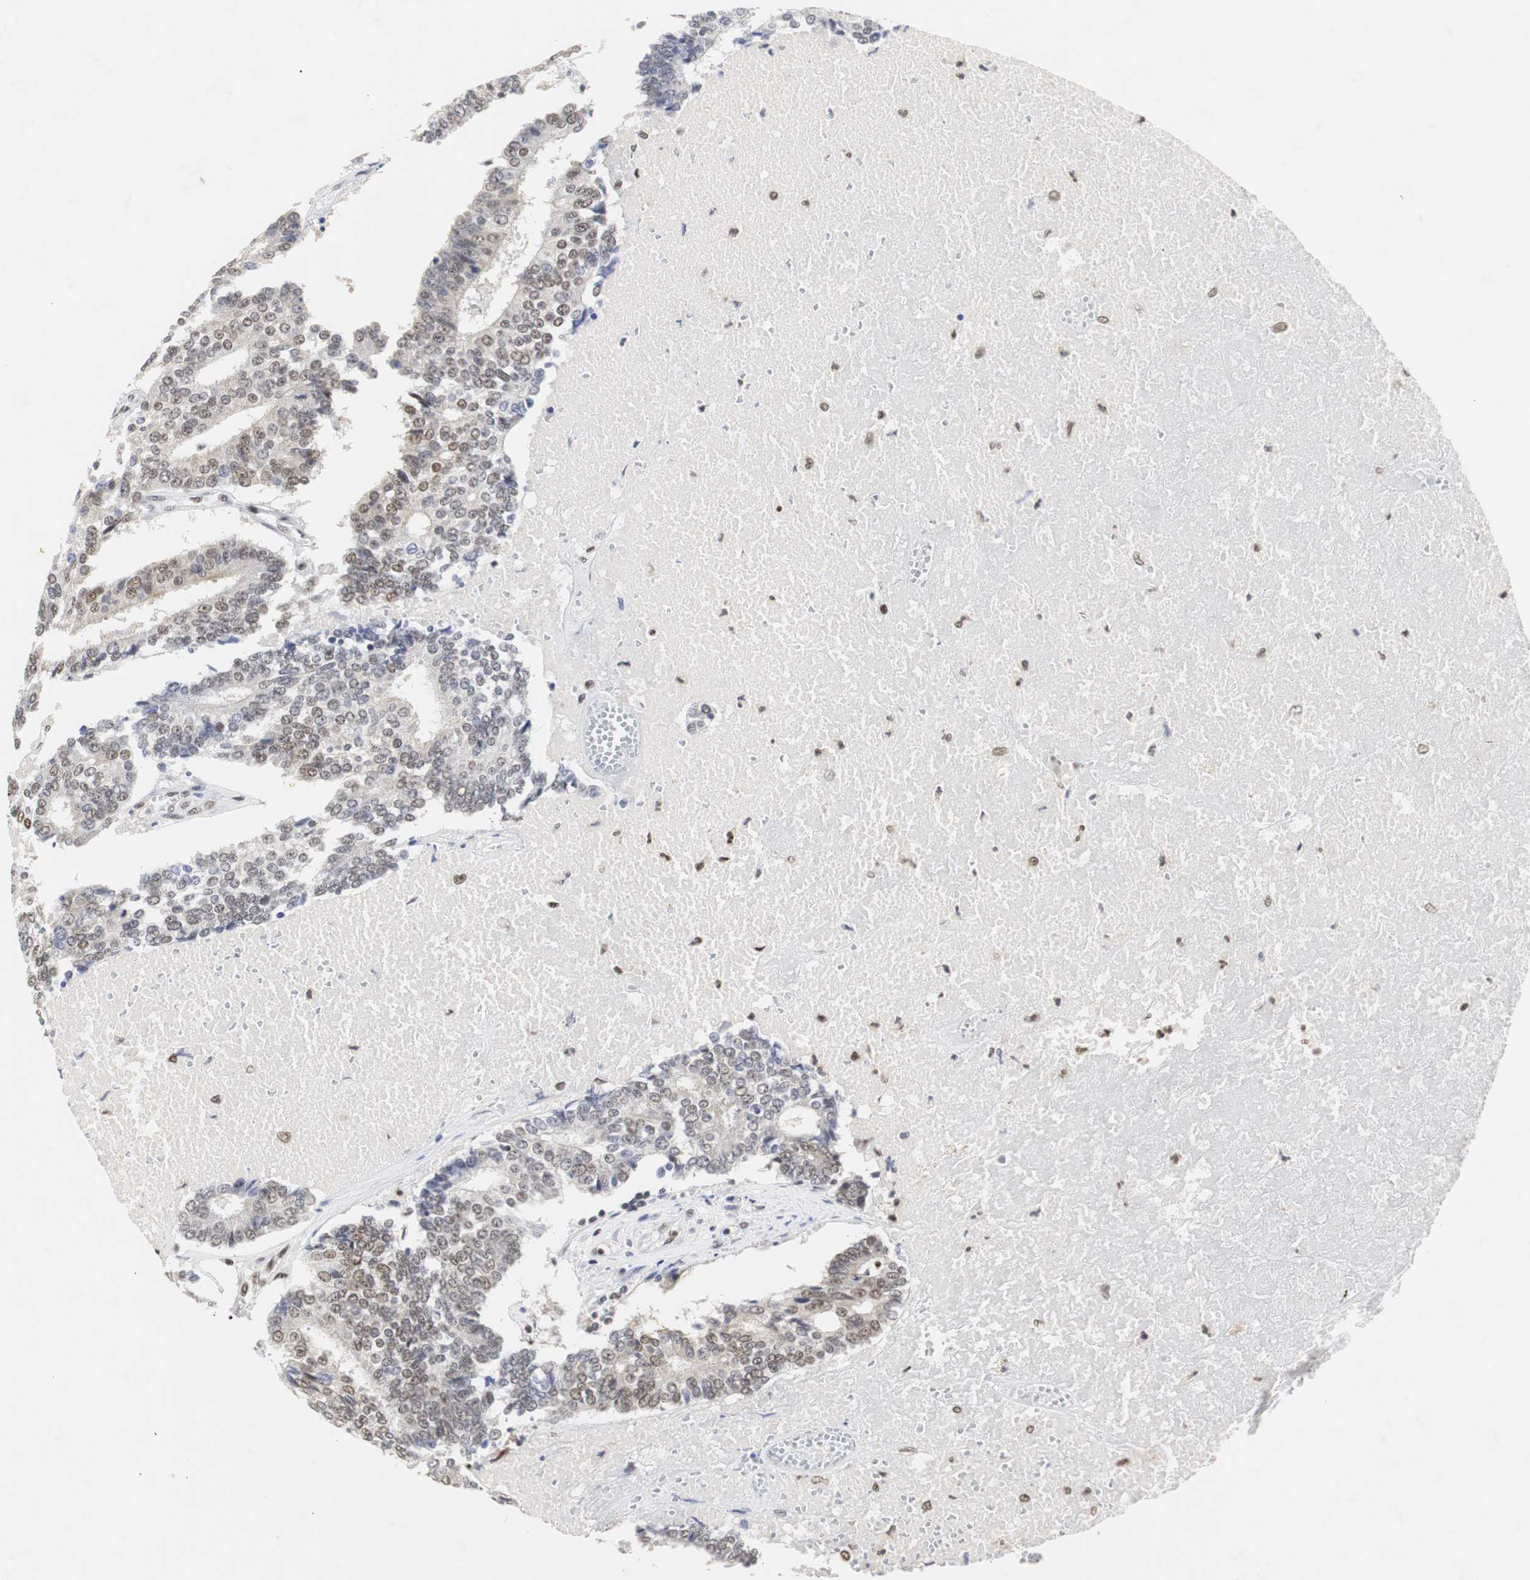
{"staining": {"intensity": "weak", "quantity": "<25%", "location": "cytoplasmic/membranous"}, "tissue": "prostate cancer", "cell_type": "Tumor cells", "image_type": "cancer", "snomed": [{"axis": "morphology", "description": "Adenocarcinoma, High grade"}, {"axis": "topography", "description": "Prostate"}], "caption": "The histopathology image demonstrates no staining of tumor cells in prostate cancer (adenocarcinoma (high-grade)).", "gene": "ZFC3H1", "patient": {"sex": "male", "age": 55}}